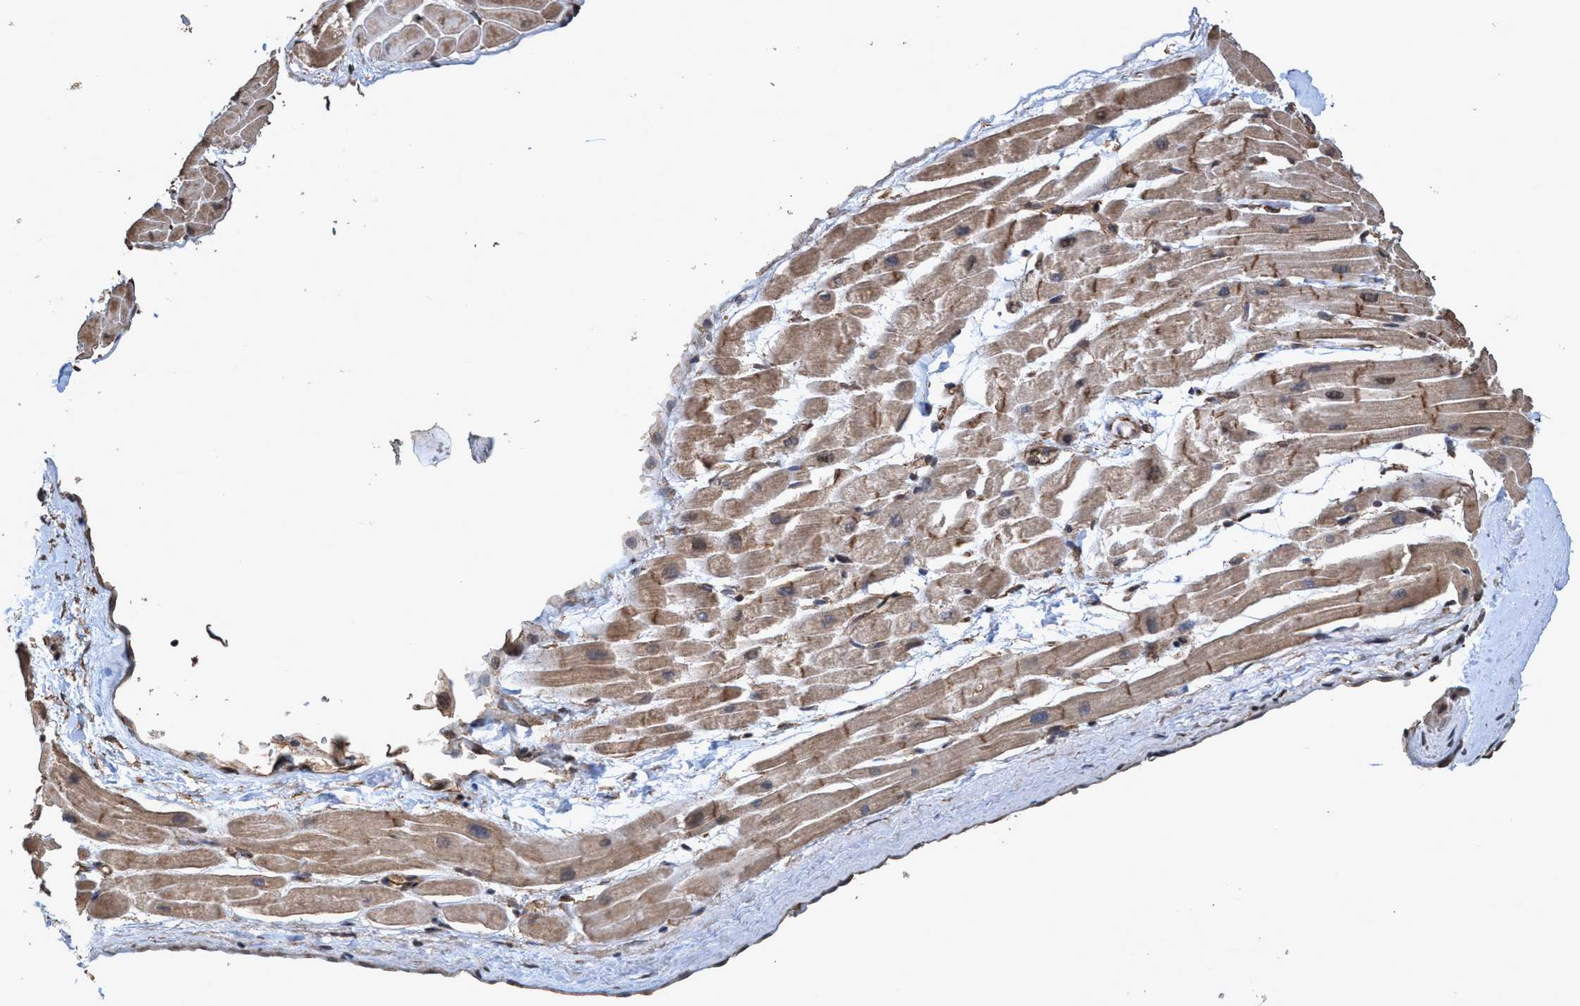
{"staining": {"intensity": "moderate", "quantity": ">75%", "location": "cytoplasmic/membranous"}, "tissue": "heart muscle", "cell_type": "Cardiomyocytes", "image_type": "normal", "snomed": [{"axis": "morphology", "description": "Normal tissue, NOS"}, {"axis": "topography", "description": "Heart"}], "caption": "High-magnification brightfield microscopy of benign heart muscle stained with DAB (3,3'-diaminobenzidine) (brown) and counterstained with hematoxylin (blue). cardiomyocytes exhibit moderate cytoplasmic/membranous expression is identified in approximately>75% of cells.", "gene": "TRPC7", "patient": {"sex": "male", "age": 45}}